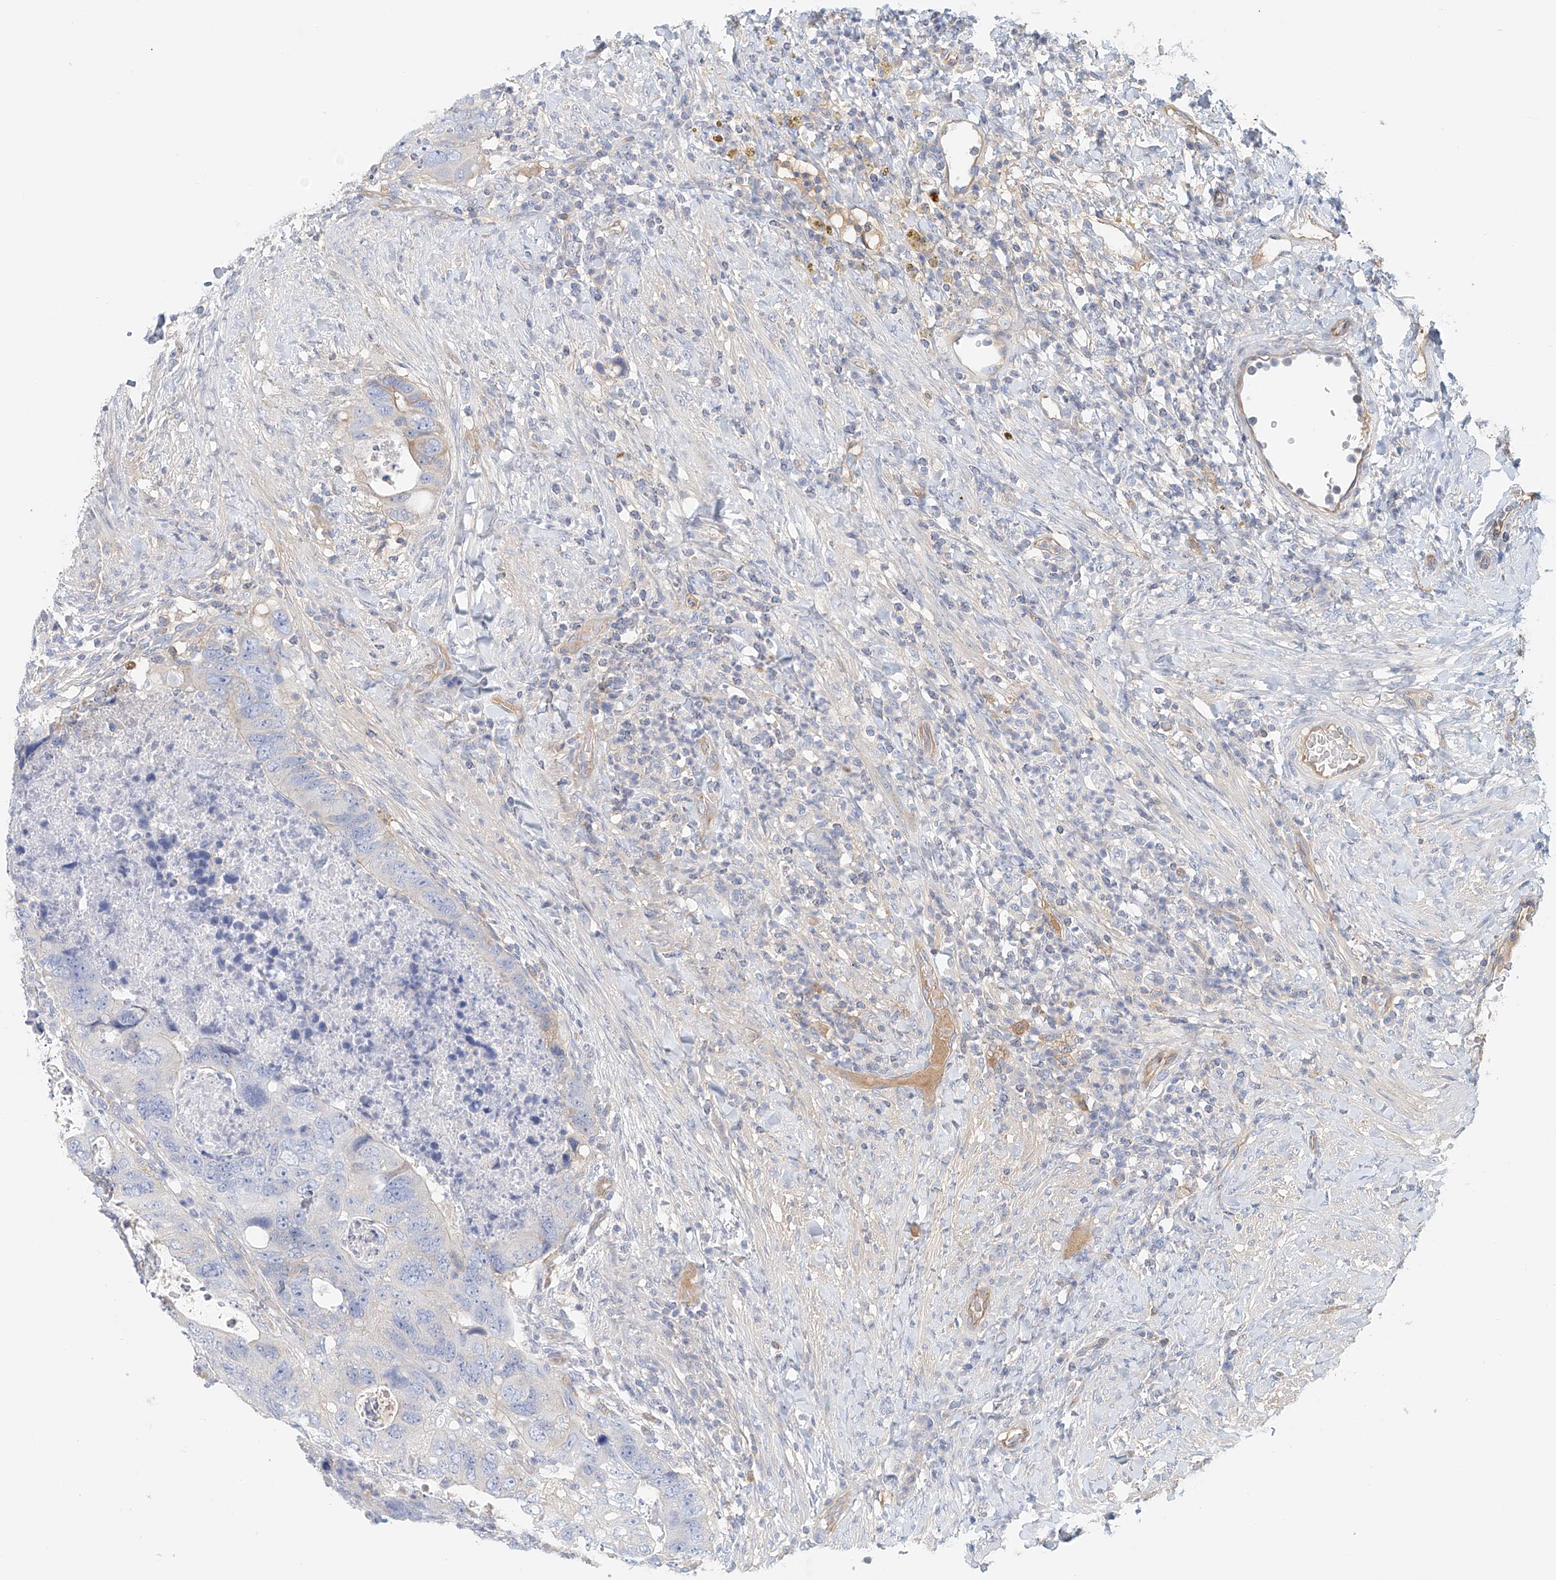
{"staining": {"intensity": "weak", "quantity": "<25%", "location": "cytoplasmic/membranous"}, "tissue": "colorectal cancer", "cell_type": "Tumor cells", "image_type": "cancer", "snomed": [{"axis": "morphology", "description": "Adenocarcinoma, NOS"}, {"axis": "topography", "description": "Rectum"}], "caption": "A histopathology image of colorectal adenocarcinoma stained for a protein exhibits no brown staining in tumor cells.", "gene": "FRYL", "patient": {"sex": "male", "age": 59}}